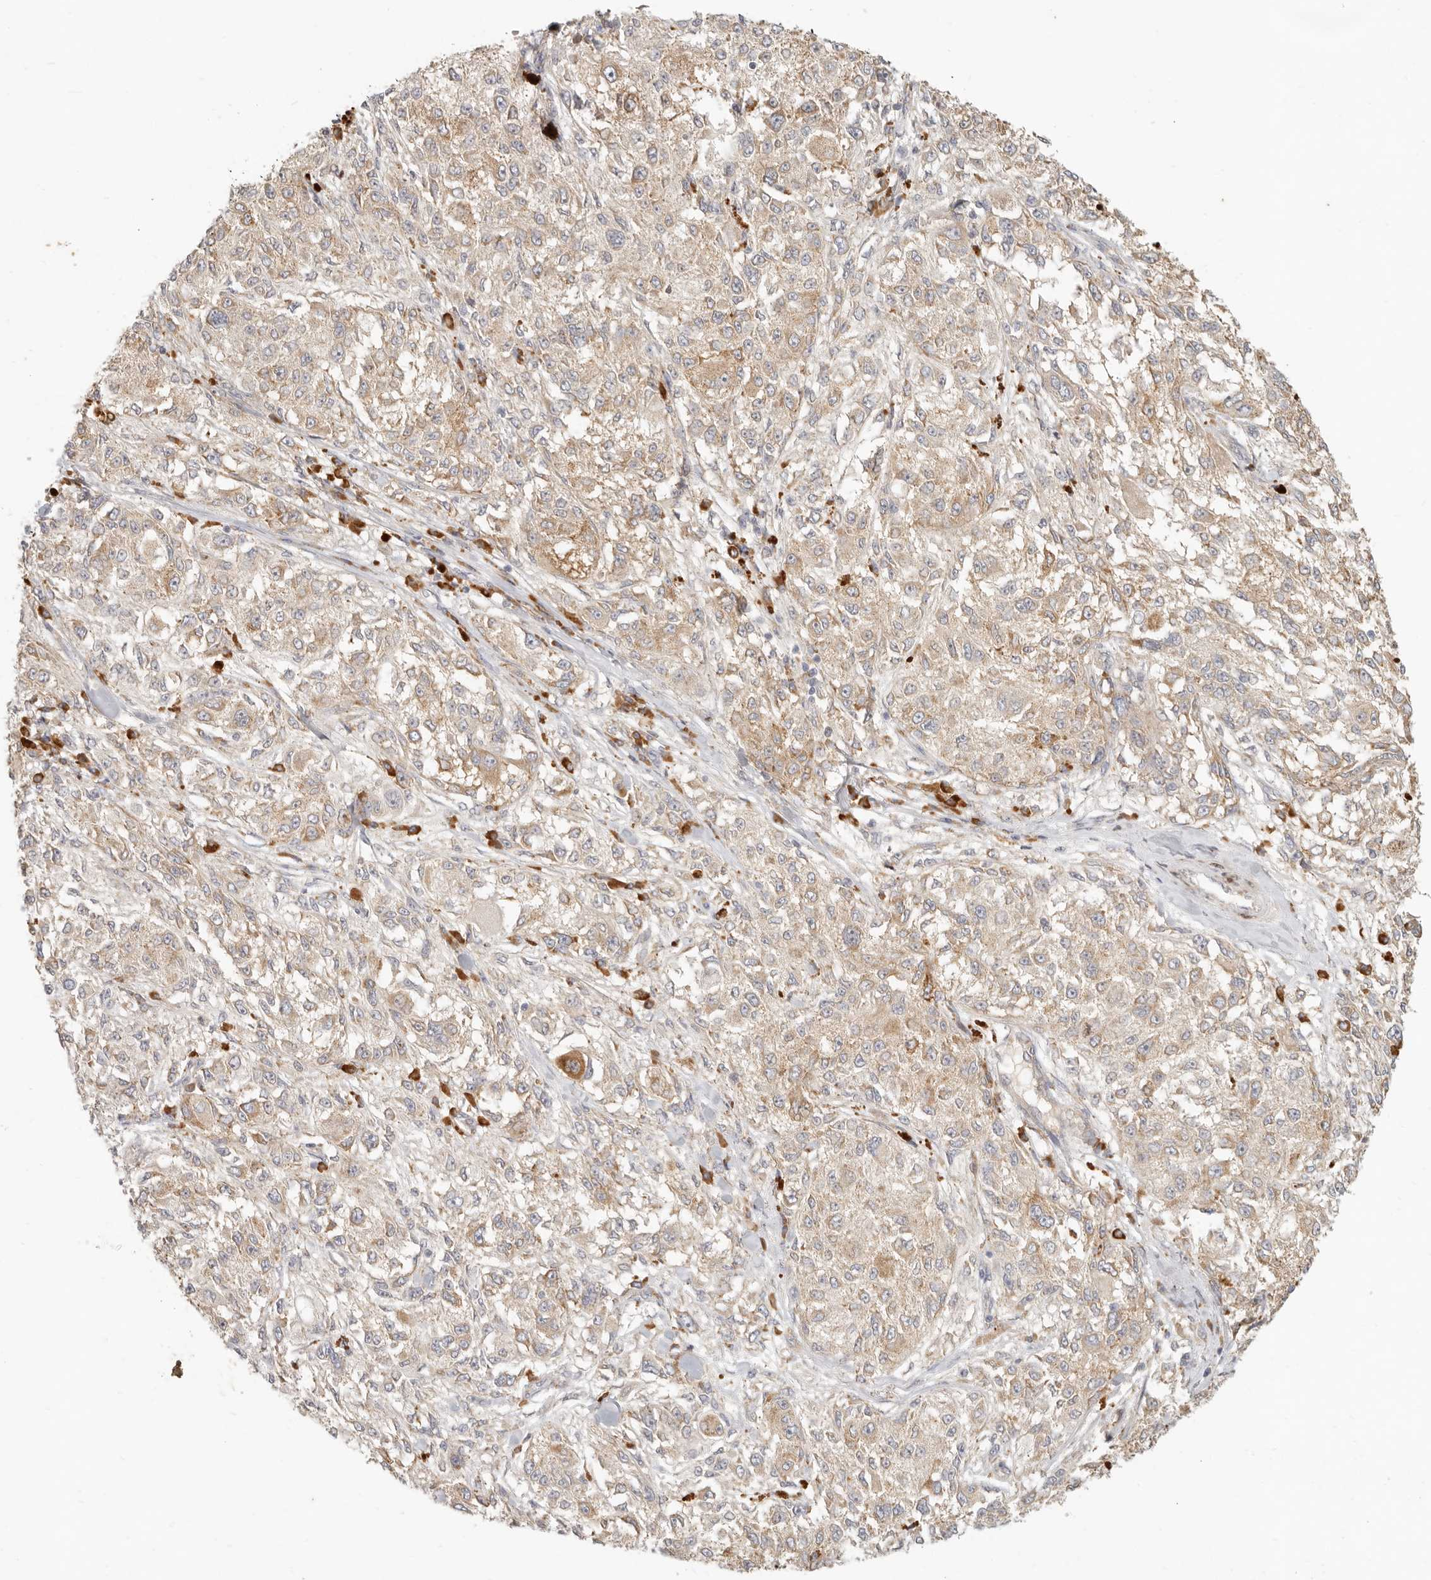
{"staining": {"intensity": "moderate", "quantity": ">75%", "location": "cytoplasmic/membranous"}, "tissue": "melanoma", "cell_type": "Tumor cells", "image_type": "cancer", "snomed": [{"axis": "morphology", "description": "Necrosis, NOS"}, {"axis": "morphology", "description": "Malignant melanoma, NOS"}, {"axis": "topography", "description": "Skin"}], "caption": "Tumor cells demonstrate moderate cytoplasmic/membranous positivity in approximately >75% of cells in melanoma. Using DAB (brown) and hematoxylin (blue) stains, captured at high magnification using brightfield microscopy.", "gene": "PABPC4", "patient": {"sex": "female", "age": 87}}